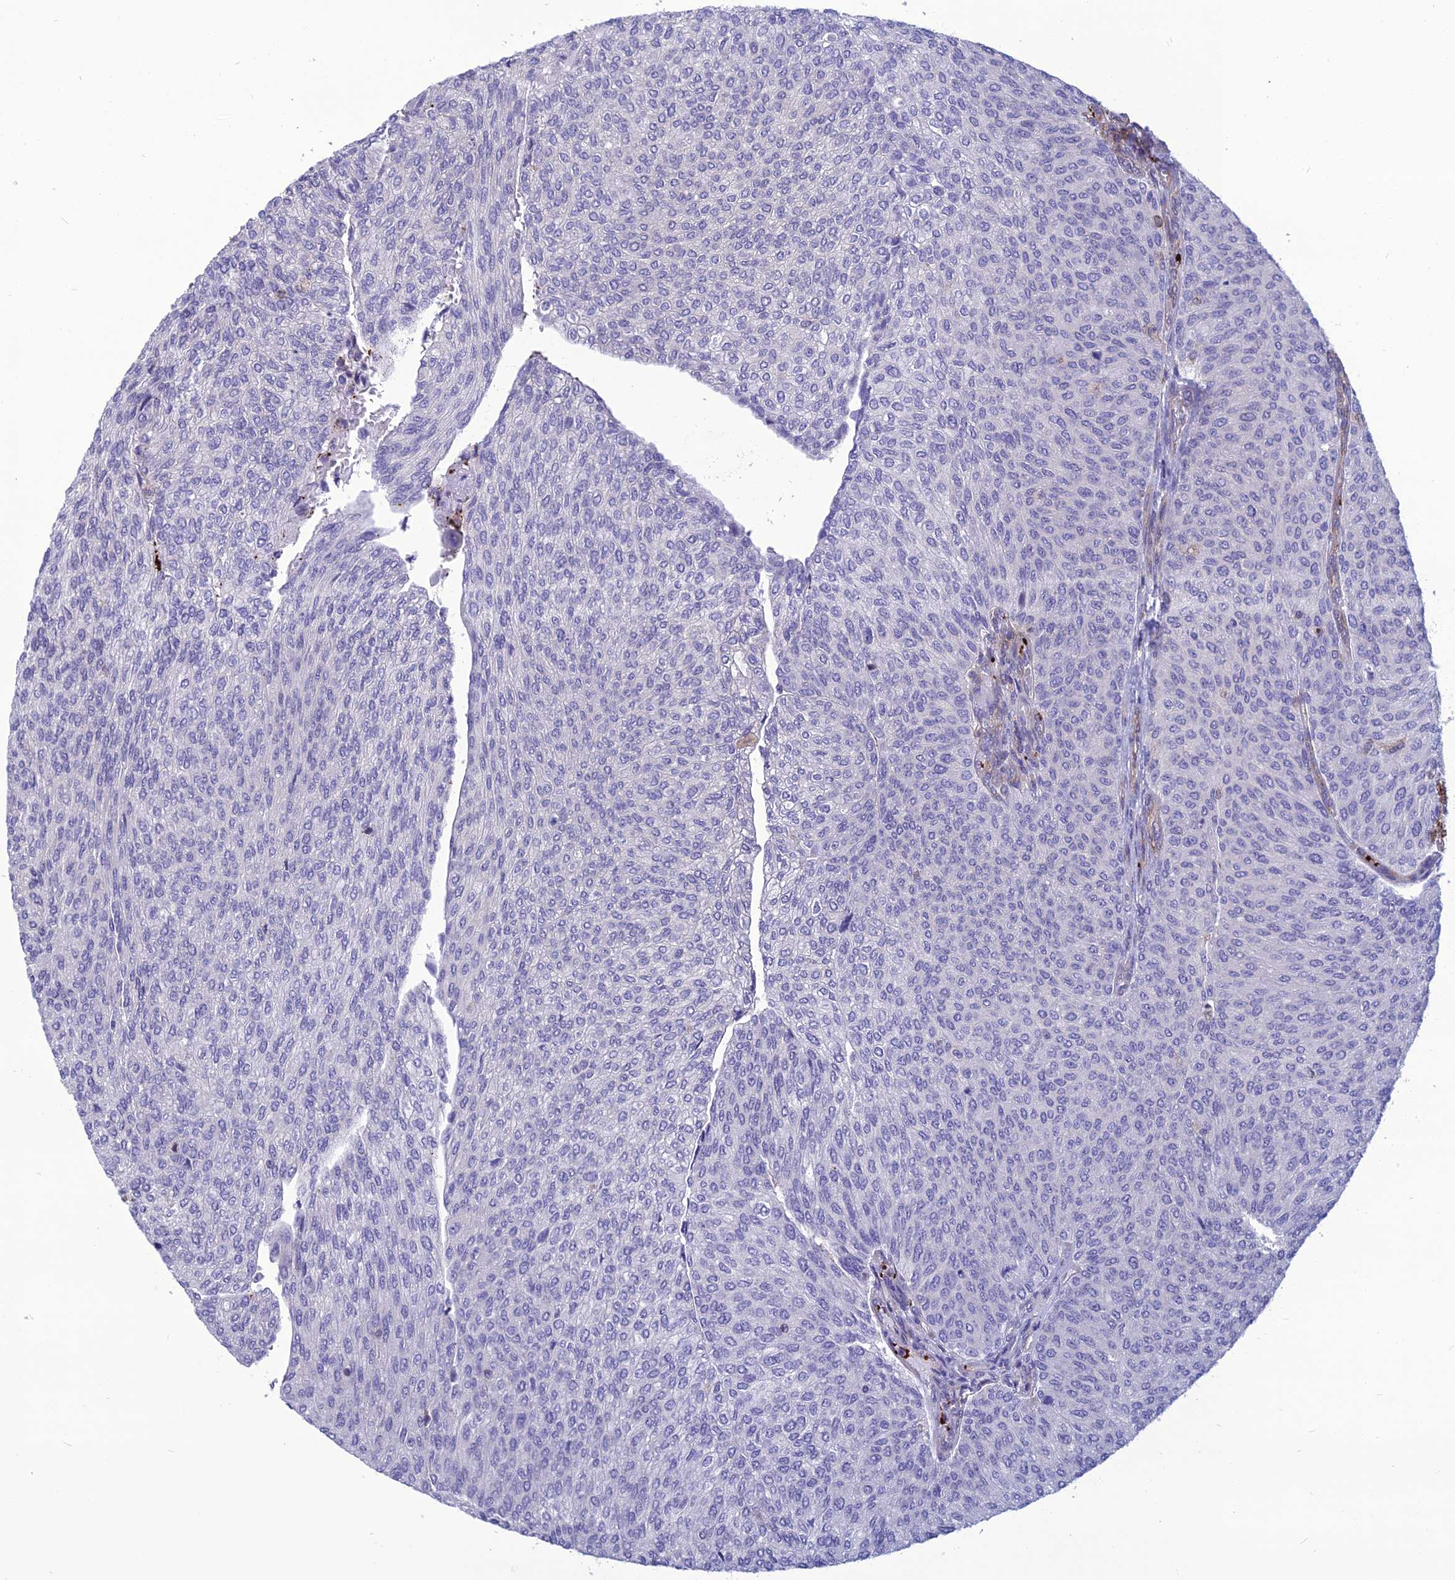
{"staining": {"intensity": "negative", "quantity": "none", "location": "none"}, "tissue": "urothelial cancer", "cell_type": "Tumor cells", "image_type": "cancer", "snomed": [{"axis": "morphology", "description": "Urothelial carcinoma, High grade"}, {"axis": "topography", "description": "Urinary bladder"}], "caption": "This is an immunohistochemistry (IHC) image of high-grade urothelial carcinoma. There is no staining in tumor cells.", "gene": "PSMD11", "patient": {"sex": "female", "age": 79}}